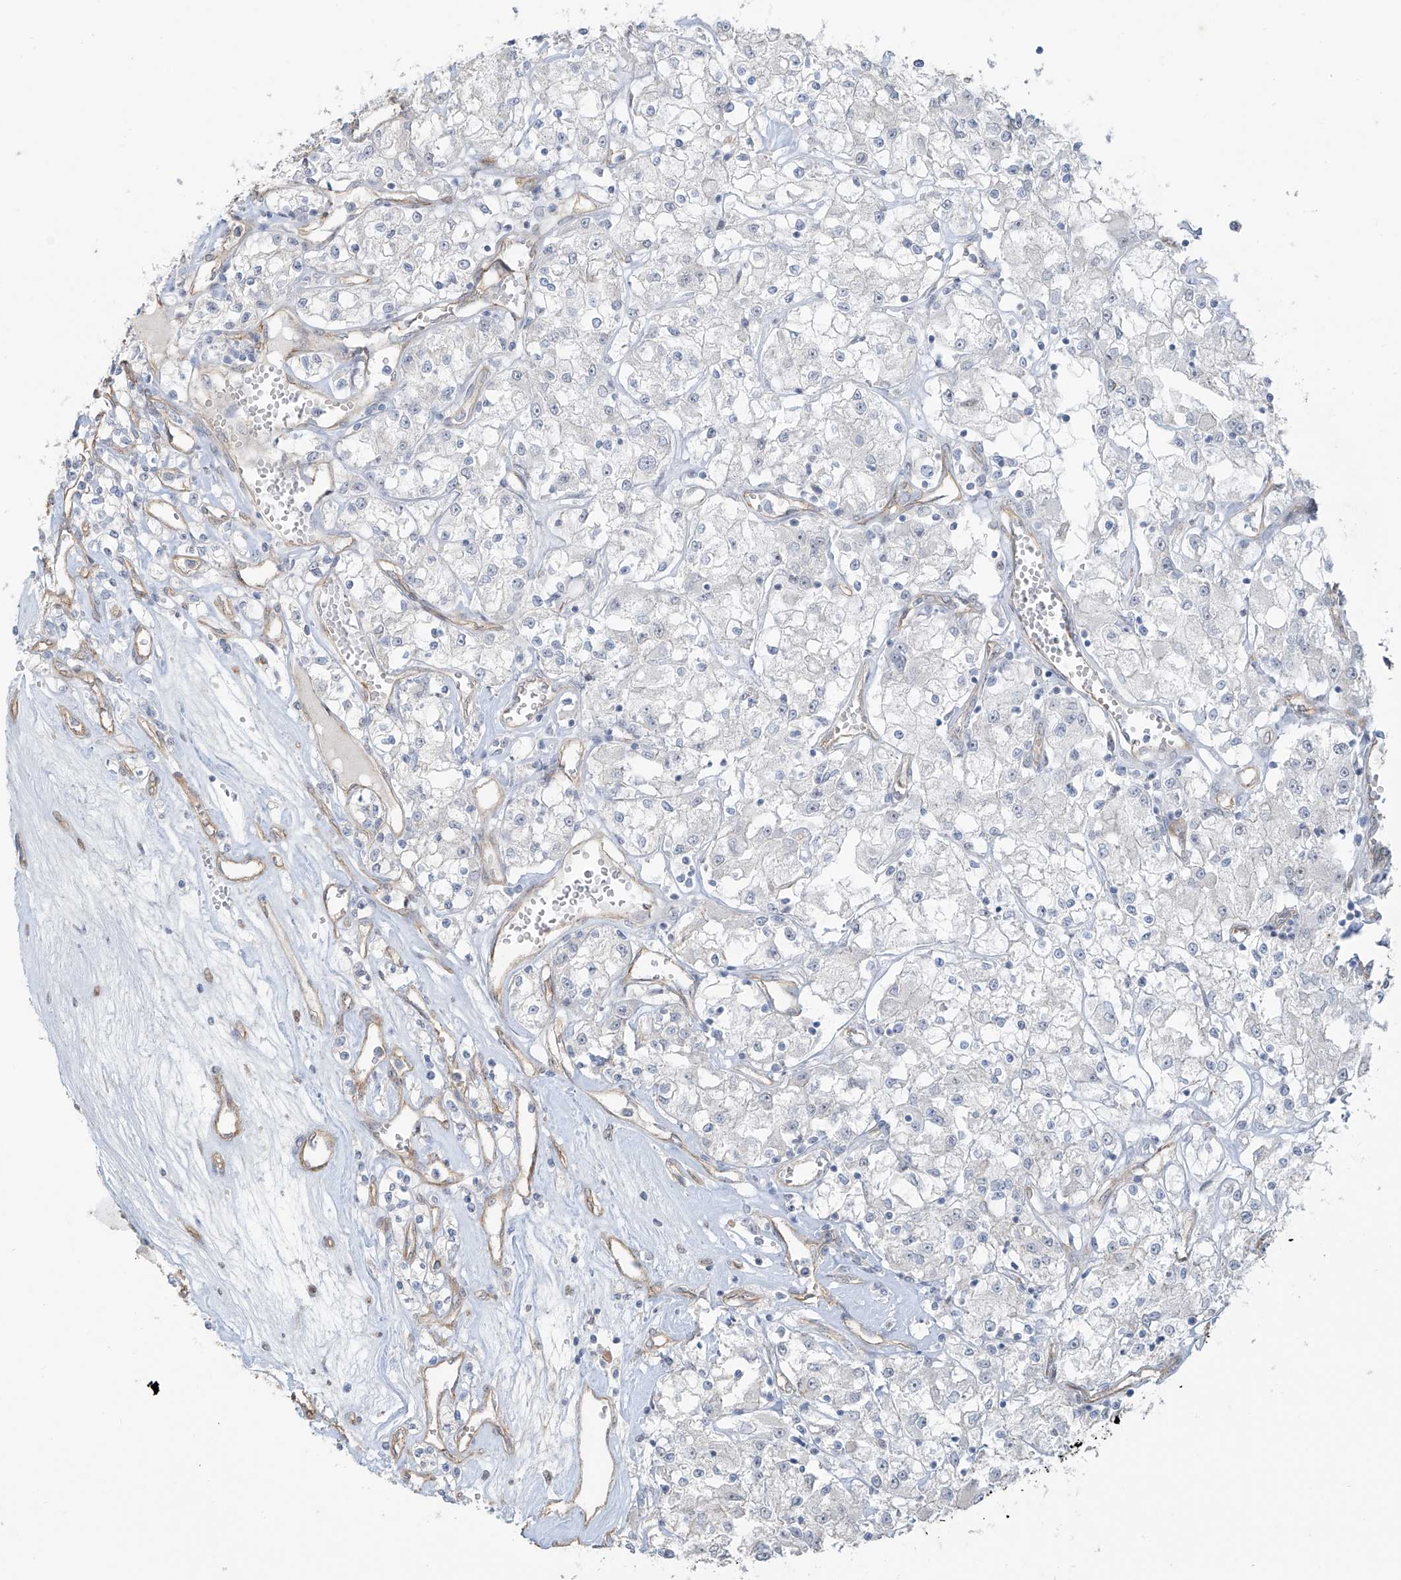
{"staining": {"intensity": "negative", "quantity": "none", "location": "none"}, "tissue": "renal cancer", "cell_type": "Tumor cells", "image_type": "cancer", "snomed": [{"axis": "morphology", "description": "Adenocarcinoma, NOS"}, {"axis": "topography", "description": "Kidney"}], "caption": "IHC micrograph of neoplastic tissue: human adenocarcinoma (renal) stained with DAB (3,3'-diaminobenzidine) displays no significant protein positivity in tumor cells.", "gene": "TUBE1", "patient": {"sex": "female", "age": 59}}